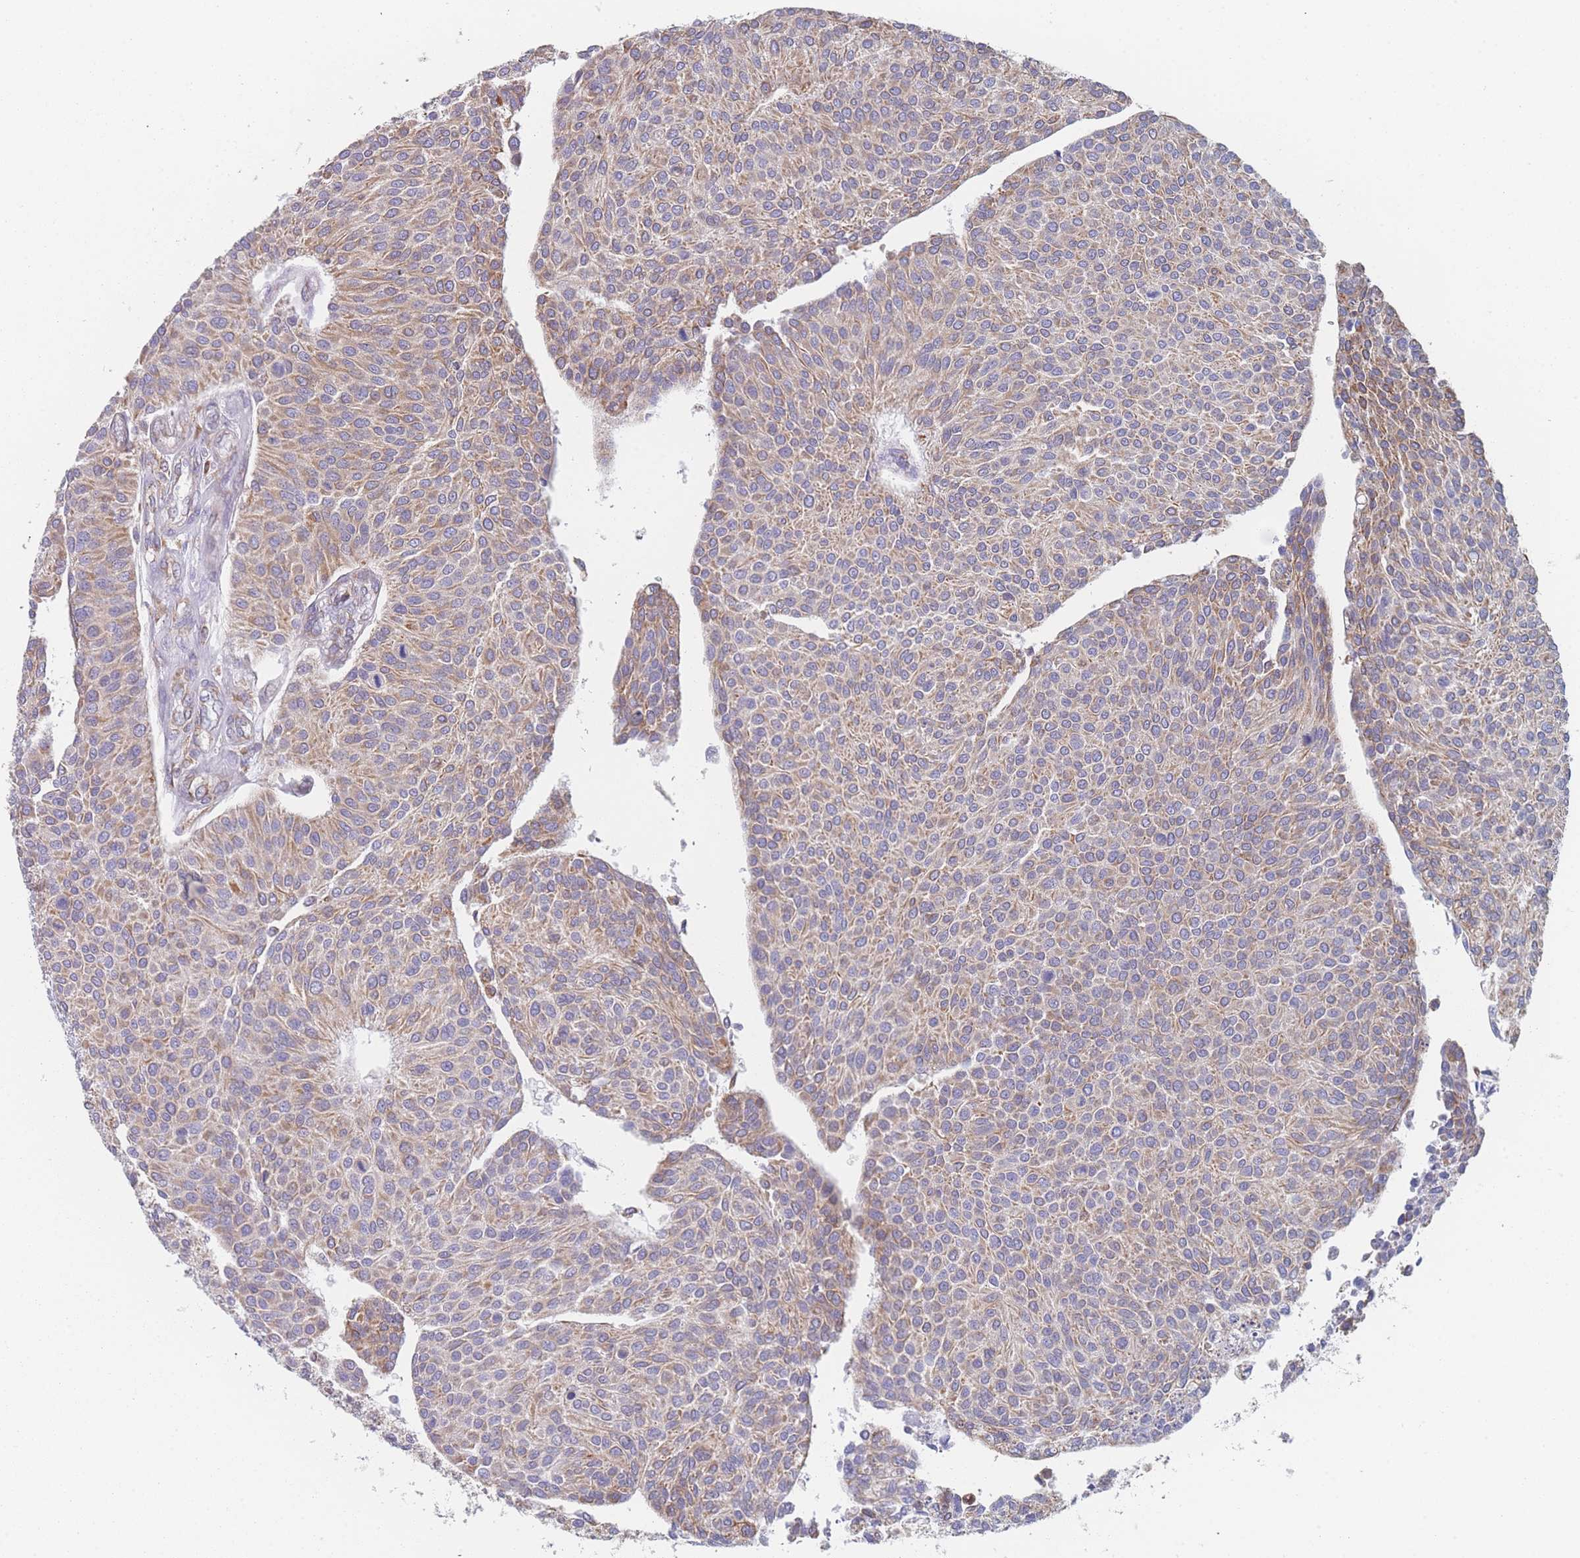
{"staining": {"intensity": "moderate", "quantity": ">75%", "location": "cytoplasmic/membranous"}, "tissue": "urothelial cancer", "cell_type": "Tumor cells", "image_type": "cancer", "snomed": [{"axis": "morphology", "description": "Urothelial carcinoma, NOS"}, {"axis": "topography", "description": "Urinary bladder"}], "caption": "This photomicrograph displays urothelial cancer stained with immunohistochemistry (IHC) to label a protein in brown. The cytoplasmic/membranous of tumor cells show moderate positivity for the protein. Nuclei are counter-stained blue.", "gene": "OR7C2", "patient": {"sex": "male", "age": 55}}